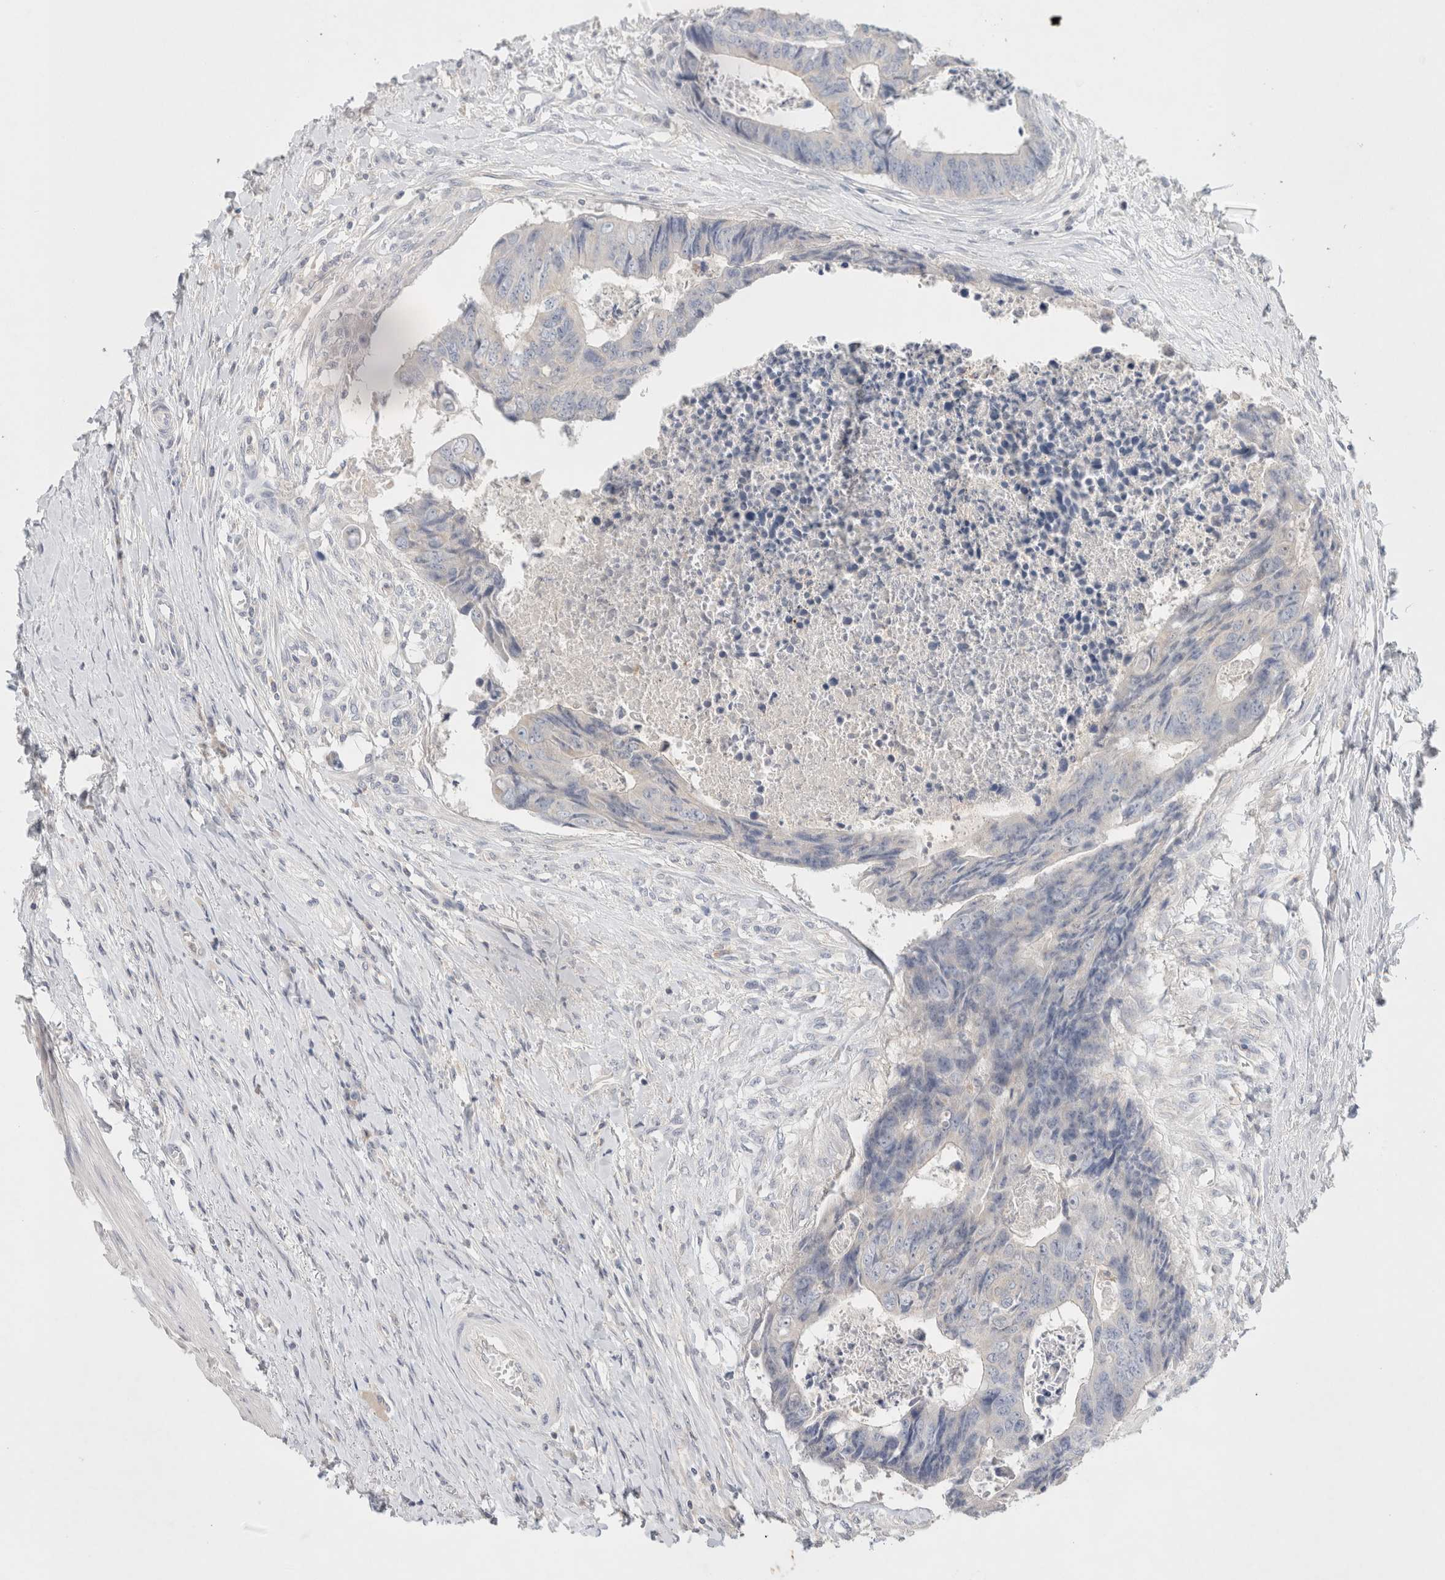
{"staining": {"intensity": "negative", "quantity": "none", "location": "none"}, "tissue": "colorectal cancer", "cell_type": "Tumor cells", "image_type": "cancer", "snomed": [{"axis": "morphology", "description": "Adenocarcinoma, NOS"}, {"axis": "topography", "description": "Rectum"}], "caption": "Tumor cells are negative for brown protein staining in colorectal cancer. (DAB (3,3'-diaminobenzidine) IHC with hematoxylin counter stain).", "gene": "MPP2", "patient": {"sex": "male", "age": 84}}